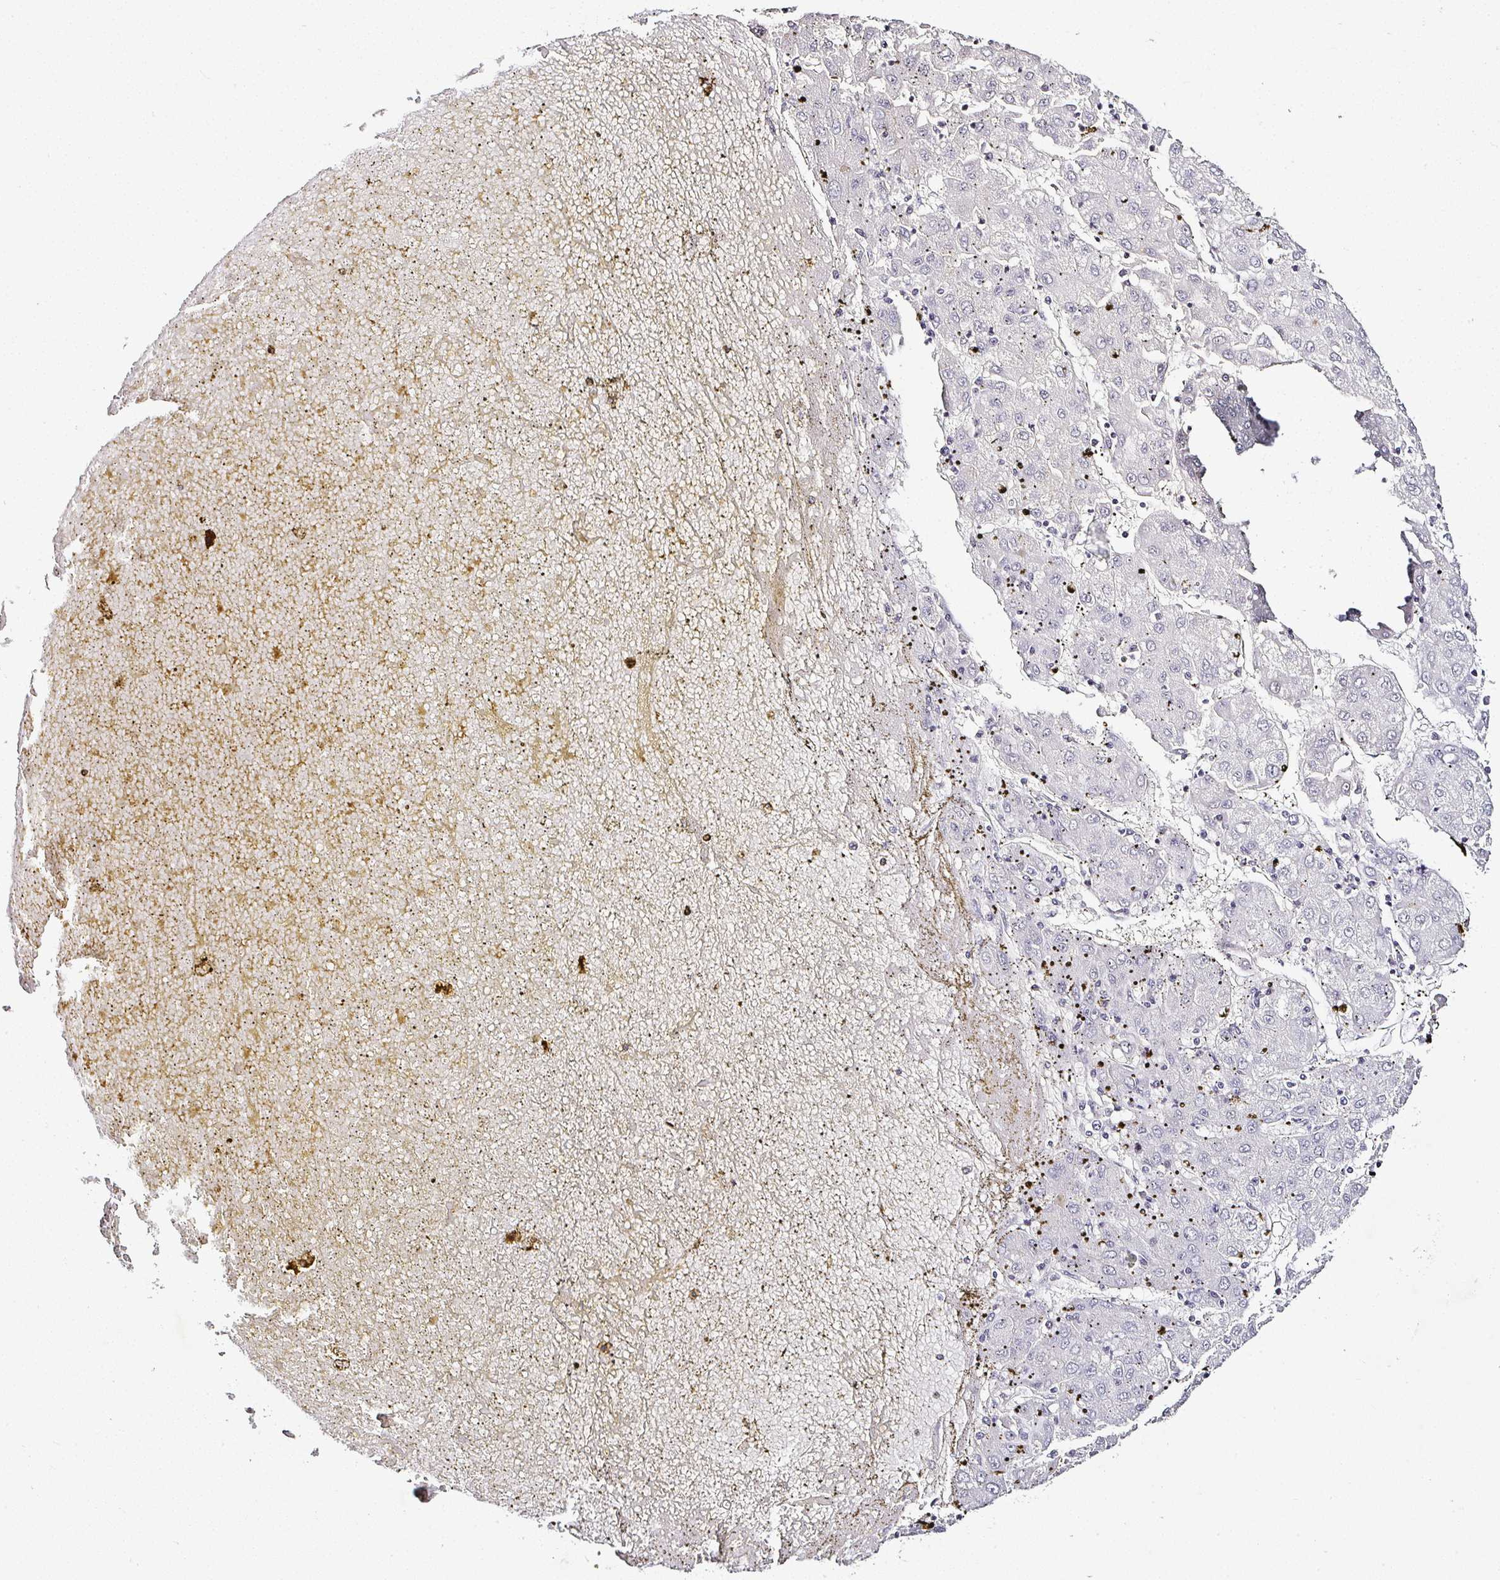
{"staining": {"intensity": "negative", "quantity": "none", "location": "none"}, "tissue": "liver cancer", "cell_type": "Tumor cells", "image_type": "cancer", "snomed": [{"axis": "morphology", "description": "Carcinoma, Hepatocellular, NOS"}, {"axis": "topography", "description": "Liver"}], "caption": "DAB immunohistochemical staining of liver cancer (hepatocellular carcinoma) exhibits no significant positivity in tumor cells.", "gene": "SERPINB3", "patient": {"sex": "male", "age": 72}}